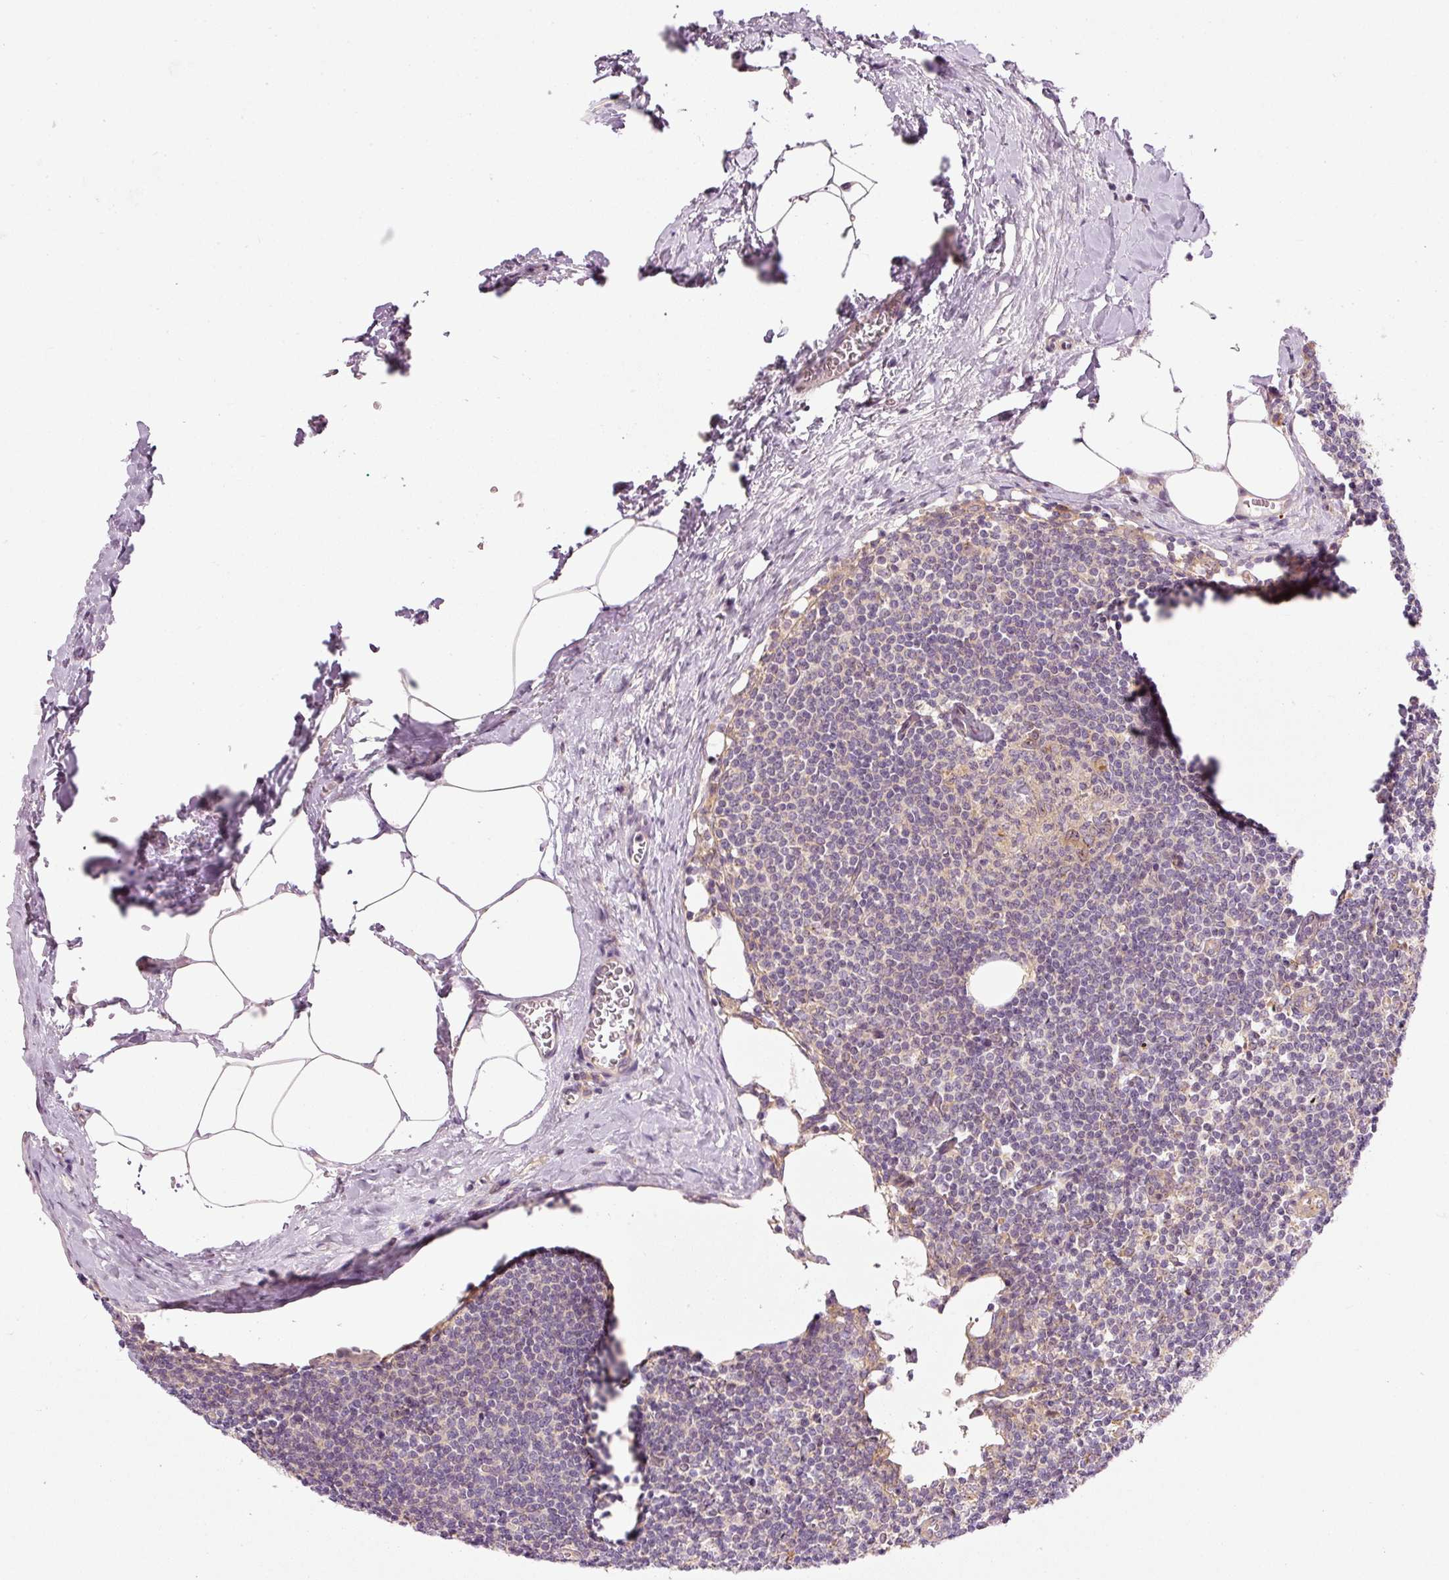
{"staining": {"intensity": "moderate", "quantity": "25%-75%", "location": "cytoplasmic/membranous,nuclear"}, "tissue": "lymph node", "cell_type": "Germinal center cells", "image_type": "normal", "snomed": [{"axis": "morphology", "description": "Normal tissue, NOS"}, {"axis": "topography", "description": "Lymph node"}], "caption": "Brown immunohistochemical staining in unremarkable human lymph node reveals moderate cytoplasmic/membranous,nuclear positivity in about 25%-75% of germinal center cells. Nuclei are stained in blue.", "gene": "MZT2A", "patient": {"sex": "female", "age": 59}}